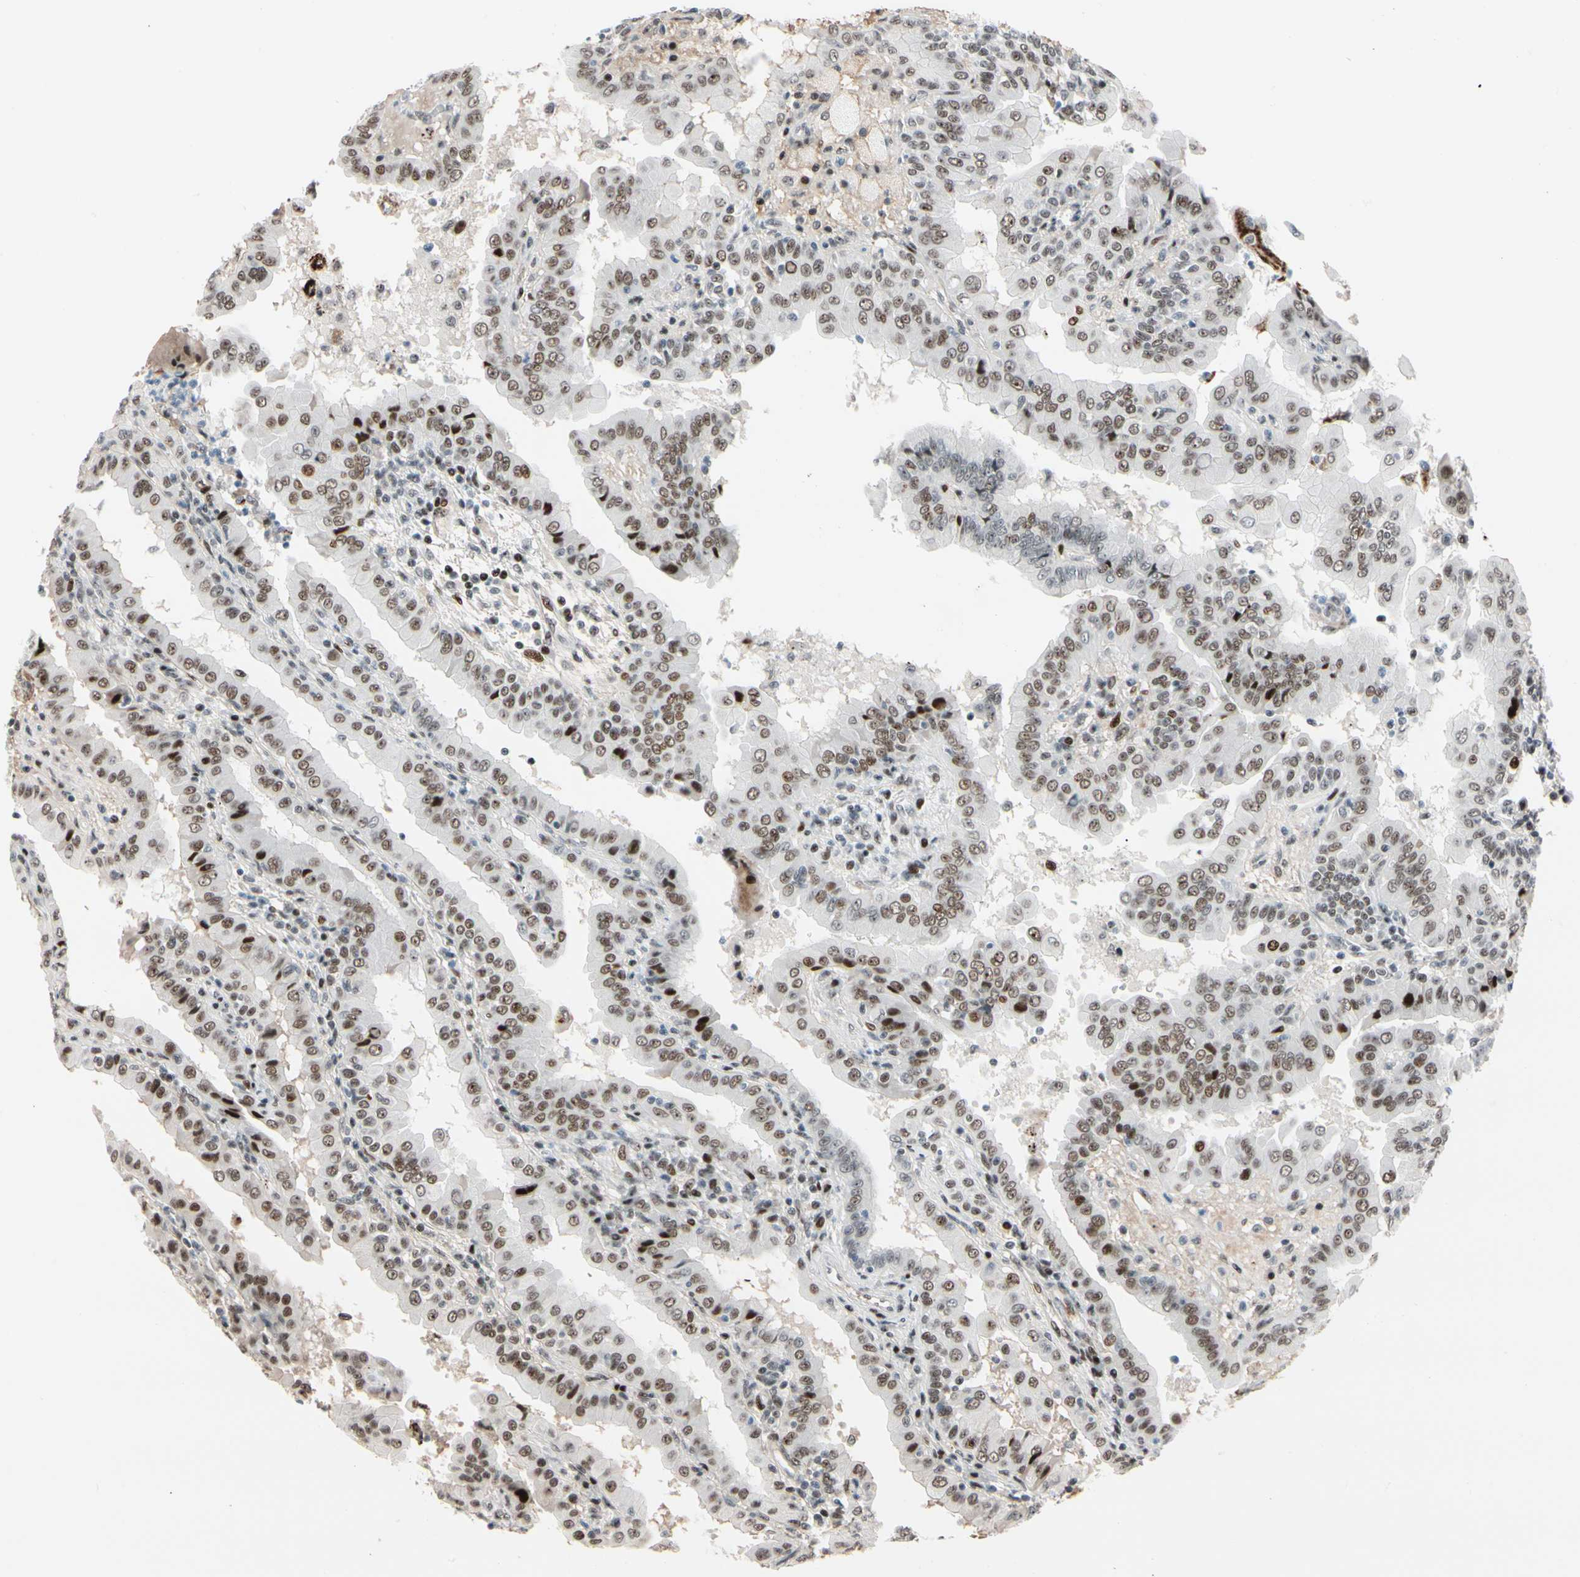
{"staining": {"intensity": "moderate", "quantity": "25%-75%", "location": "nuclear"}, "tissue": "thyroid cancer", "cell_type": "Tumor cells", "image_type": "cancer", "snomed": [{"axis": "morphology", "description": "Papillary adenocarcinoma, NOS"}, {"axis": "topography", "description": "Thyroid gland"}], "caption": "Immunohistochemical staining of thyroid cancer reveals moderate nuclear protein expression in about 25%-75% of tumor cells. (DAB IHC, brown staining for protein, blue staining for nuclei).", "gene": "FOXO3", "patient": {"sex": "male", "age": 33}}